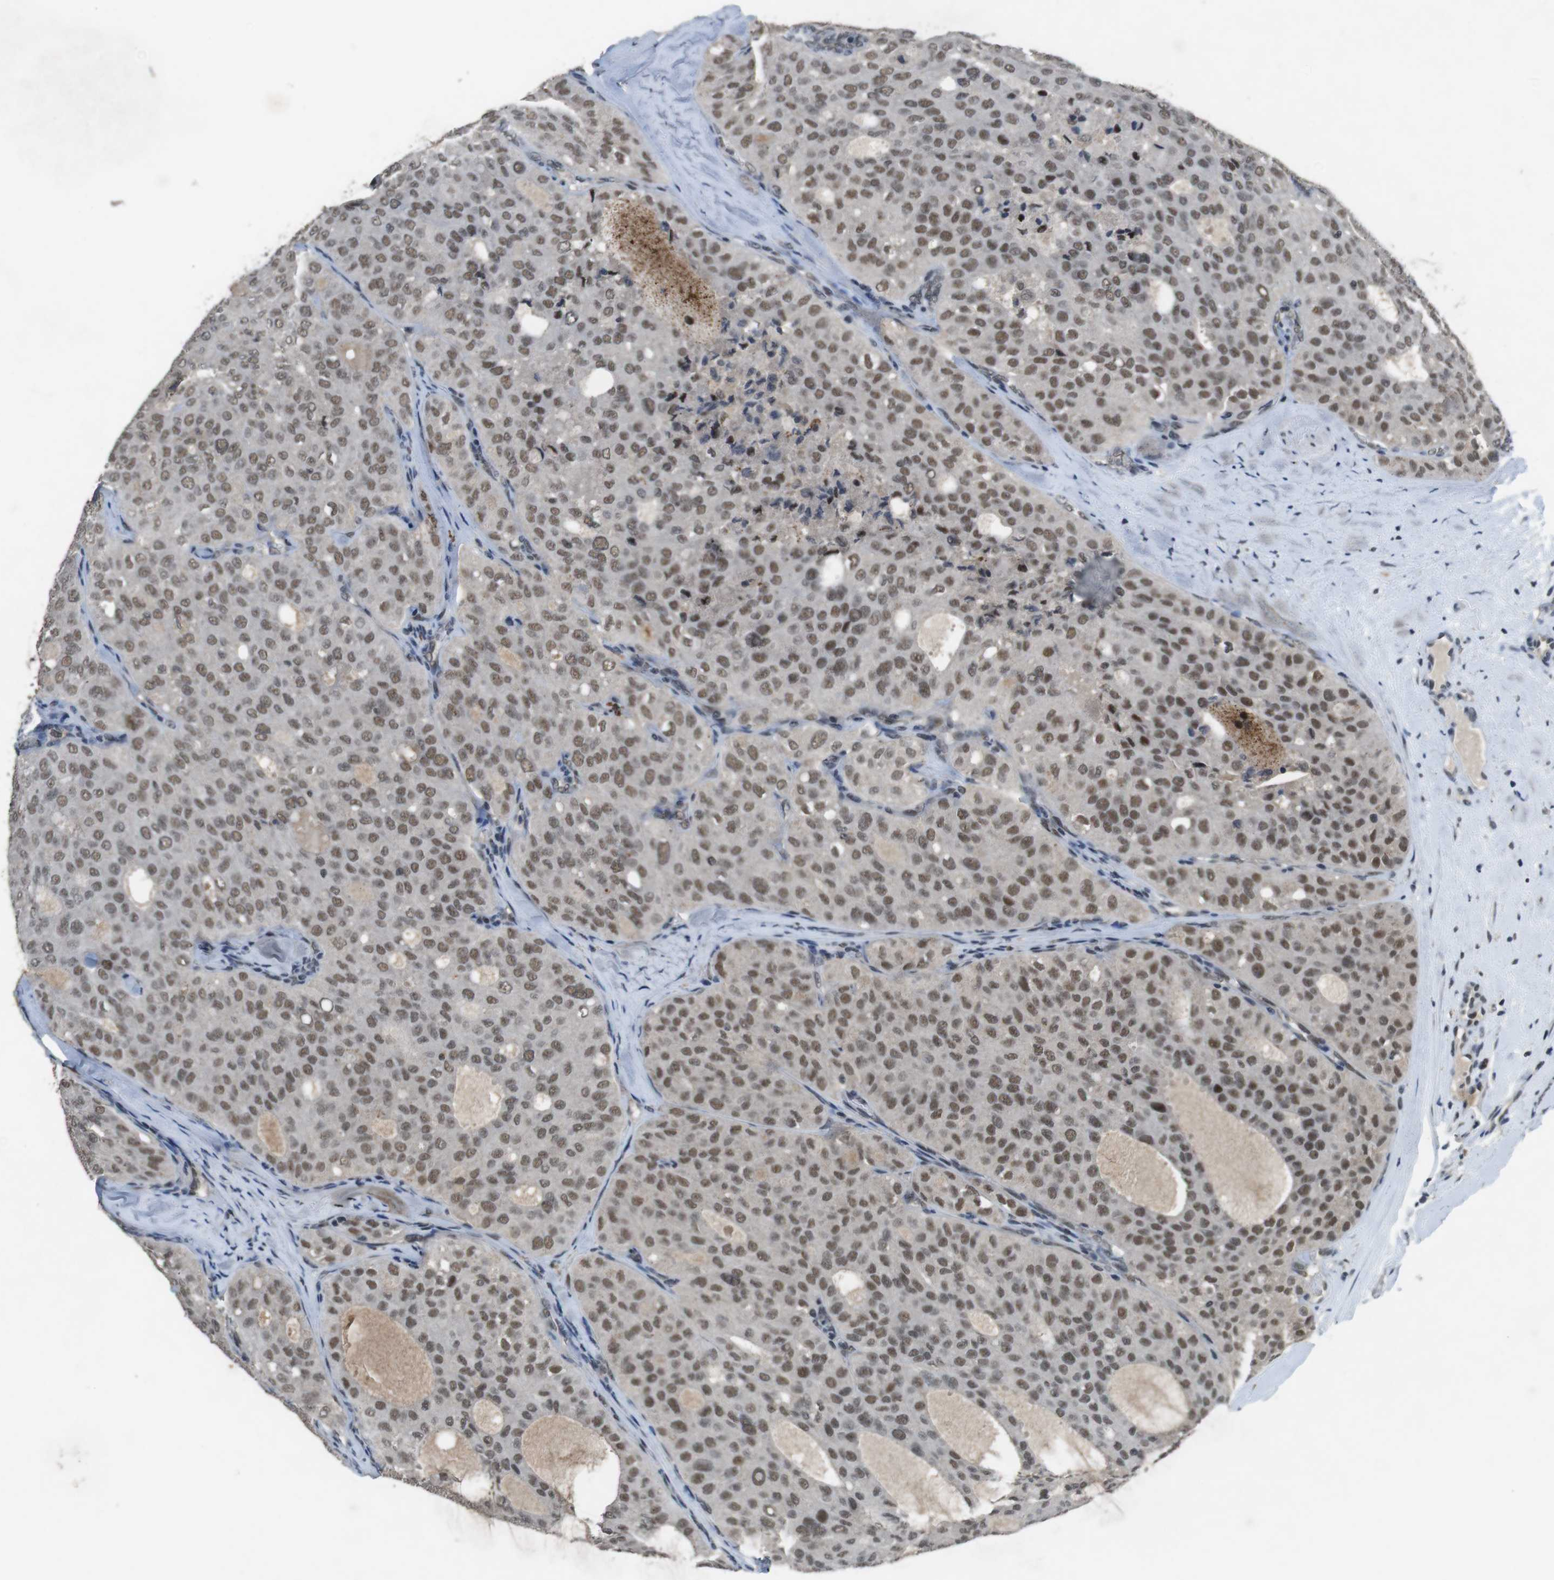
{"staining": {"intensity": "weak", "quantity": ">75%", "location": "nuclear"}, "tissue": "thyroid cancer", "cell_type": "Tumor cells", "image_type": "cancer", "snomed": [{"axis": "morphology", "description": "Follicular adenoma carcinoma, NOS"}, {"axis": "topography", "description": "Thyroid gland"}], "caption": "Human thyroid cancer (follicular adenoma carcinoma) stained with a brown dye reveals weak nuclear positive staining in approximately >75% of tumor cells.", "gene": "USP7", "patient": {"sex": "male", "age": 75}}